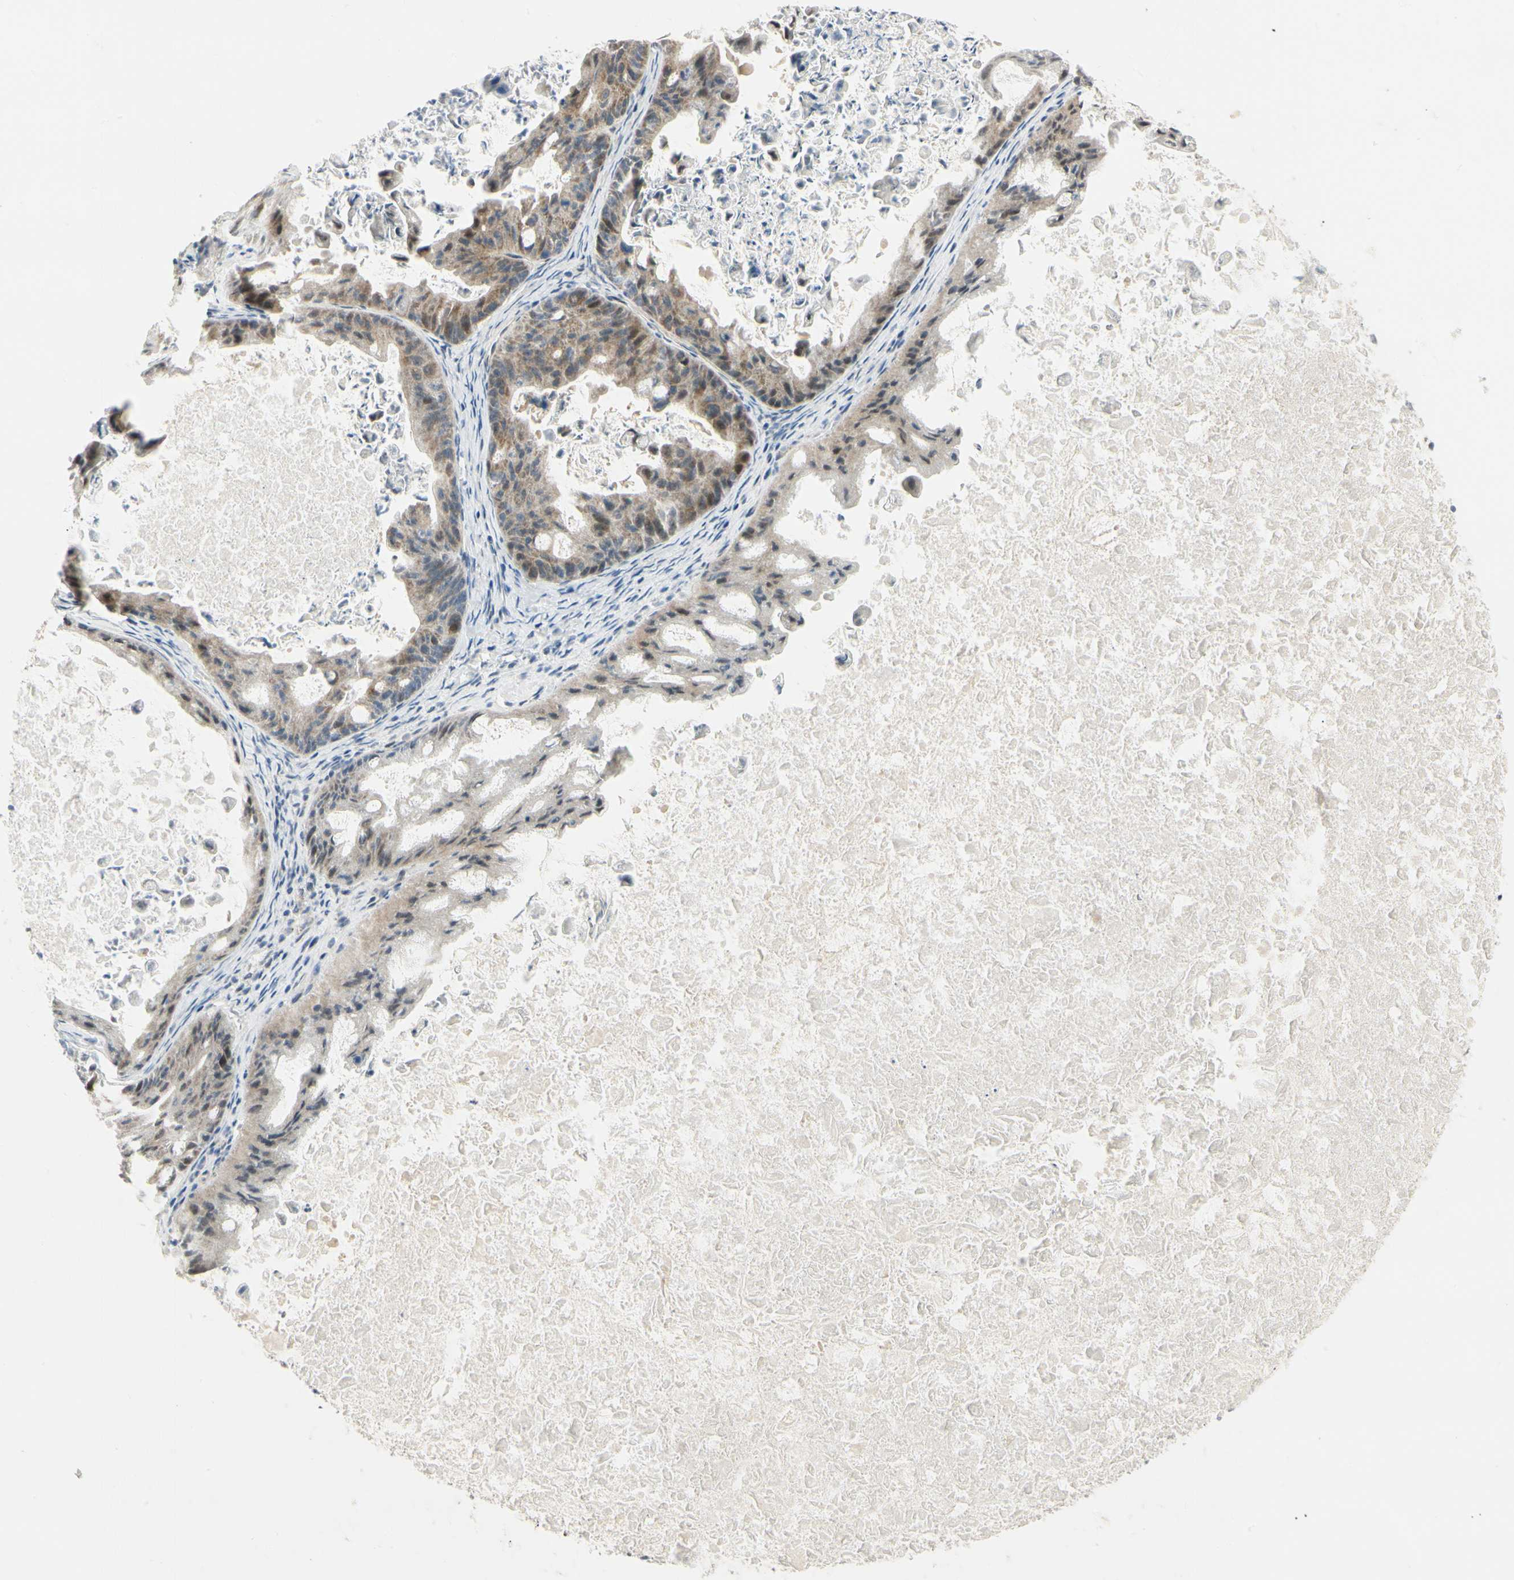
{"staining": {"intensity": "weak", "quantity": ">75%", "location": "cytoplasmic/membranous"}, "tissue": "ovarian cancer", "cell_type": "Tumor cells", "image_type": "cancer", "snomed": [{"axis": "morphology", "description": "Cystadenocarcinoma, mucinous, NOS"}, {"axis": "topography", "description": "Ovary"}], "caption": "There is low levels of weak cytoplasmic/membranous staining in tumor cells of ovarian mucinous cystadenocarcinoma, as demonstrated by immunohistochemical staining (brown color).", "gene": "P4HA3", "patient": {"sex": "female", "age": 37}}